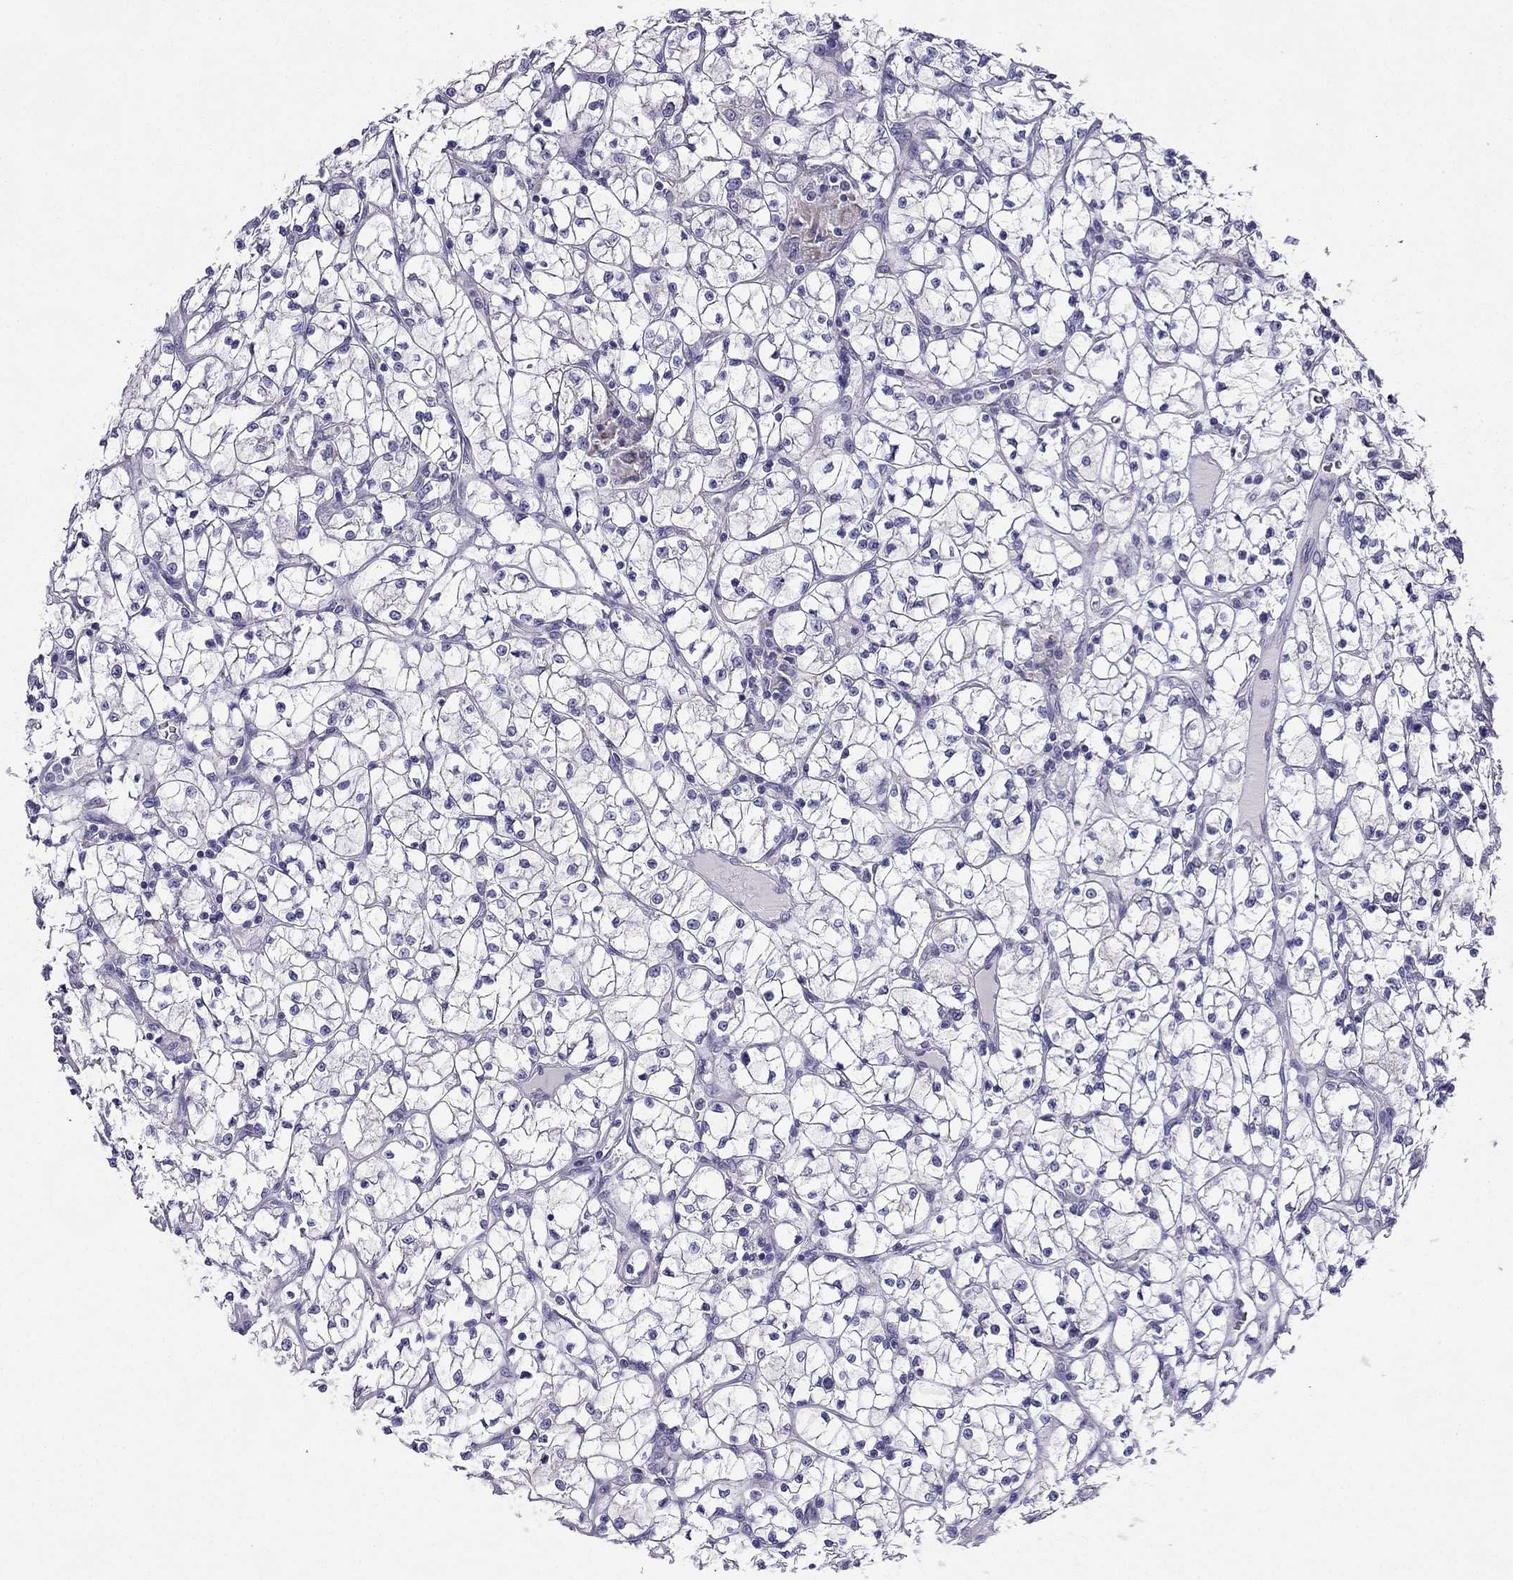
{"staining": {"intensity": "negative", "quantity": "none", "location": "none"}, "tissue": "renal cancer", "cell_type": "Tumor cells", "image_type": "cancer", "snomed": [{"axis": "morphology", "description": "Adenocarcinoma, NOS"}, {"axis": "topography", "description": "Kidney"}], "caption": "There is no significant expression in tumor cells of renal cancer. (DAB immunohistochemistry, high magnification).", "gene": "KIF5A", "patient": {"sex": "female", "age": 64}}